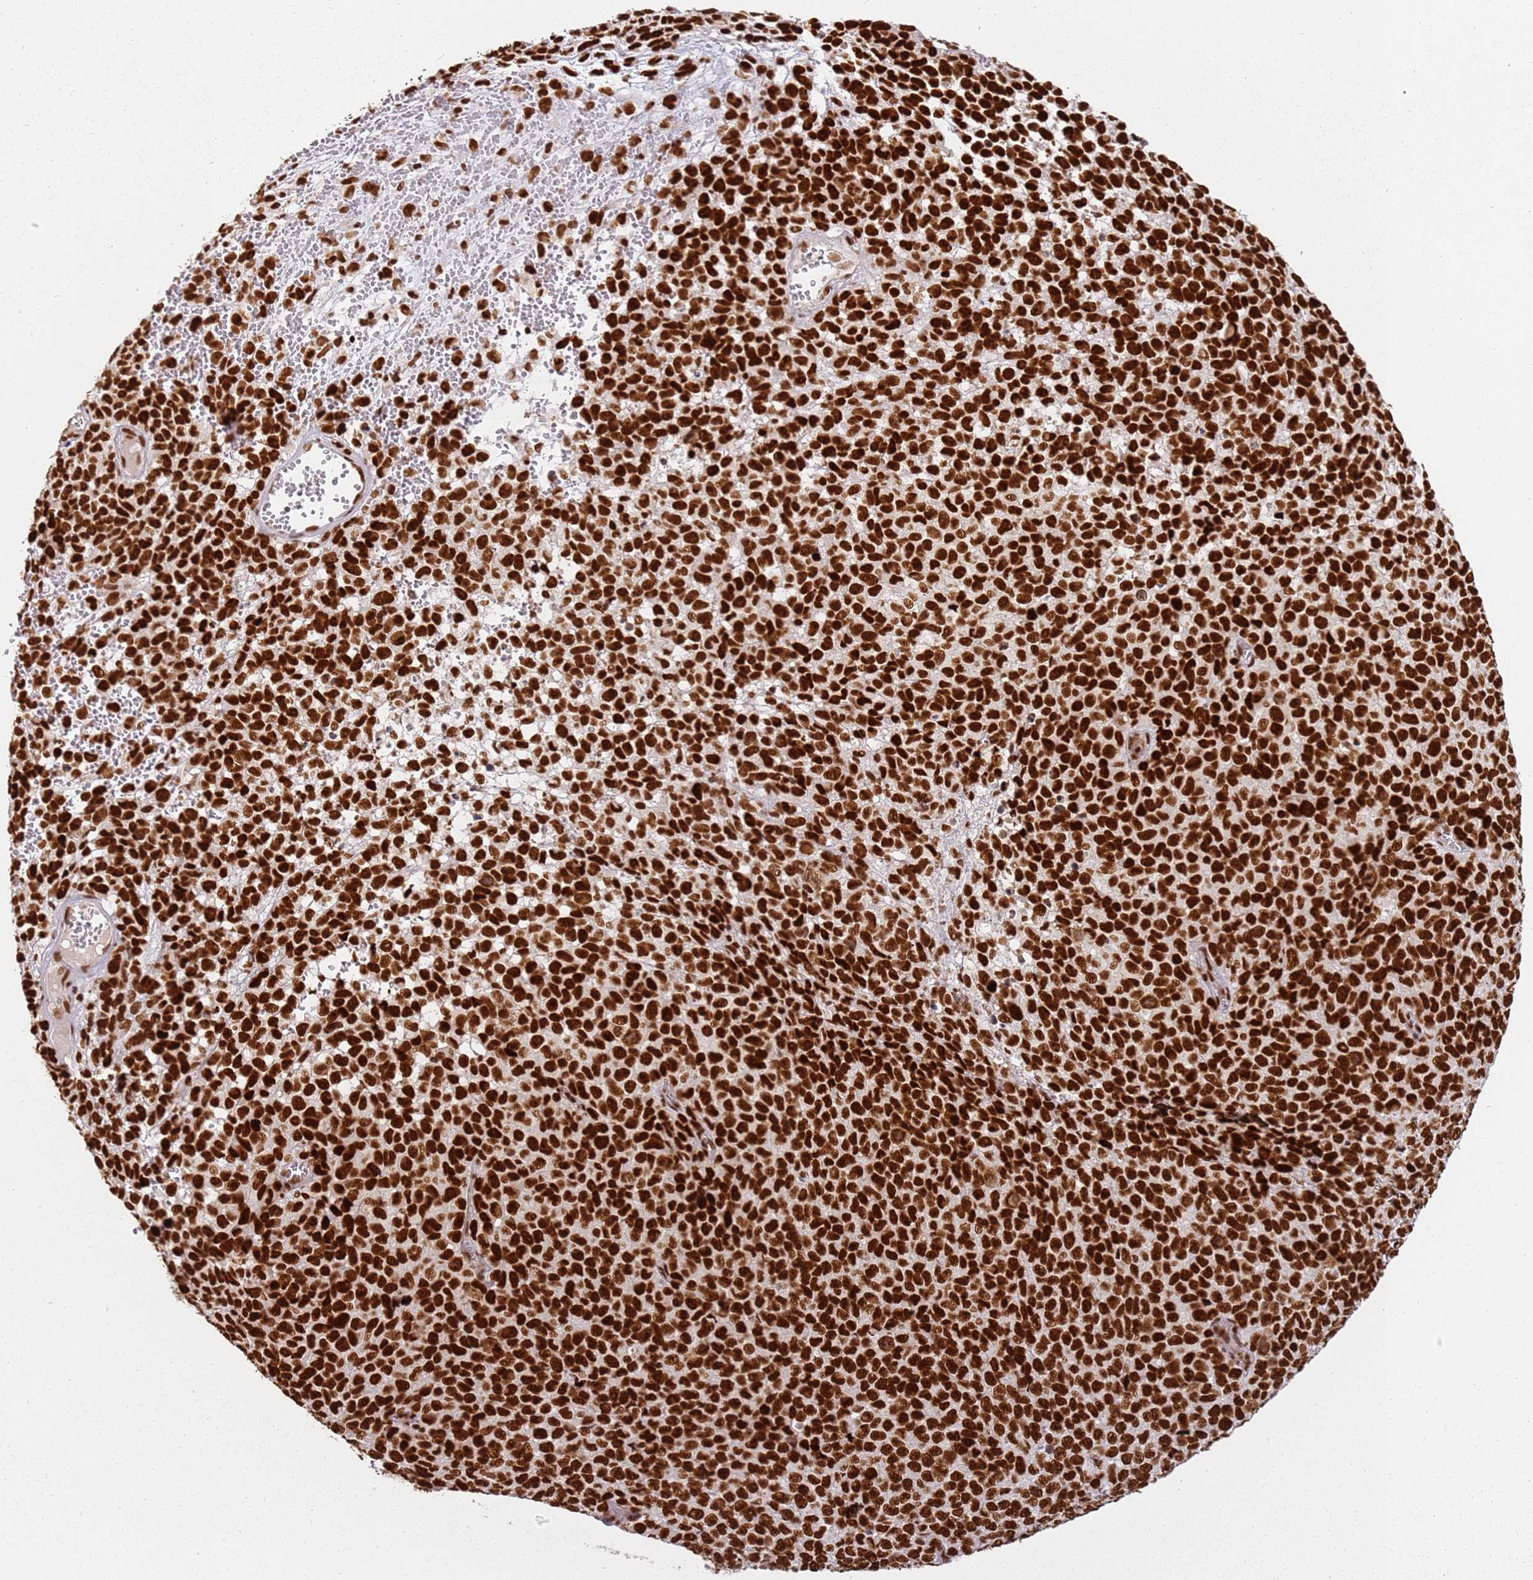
{"staining": {"intensity": "strong", "quantity": ">75%", "location": "nuclear"}, "tissue": "melanoma", "cell_type": "Tumor cells", "image_type": "cancer", "snomed": [{"axis": "morphology", "description": "Malignant melanoma, NOS"}, {"axis": "topography", "description": "Nose, NOS"}], "caption": "An image showing strong nuclear expression in about >75% of tumor cells in melanoma, as visualized by brown immunohistochemical staining.", "gene": "TENT4A", "patient": {"sex": "female", "age": 48}}